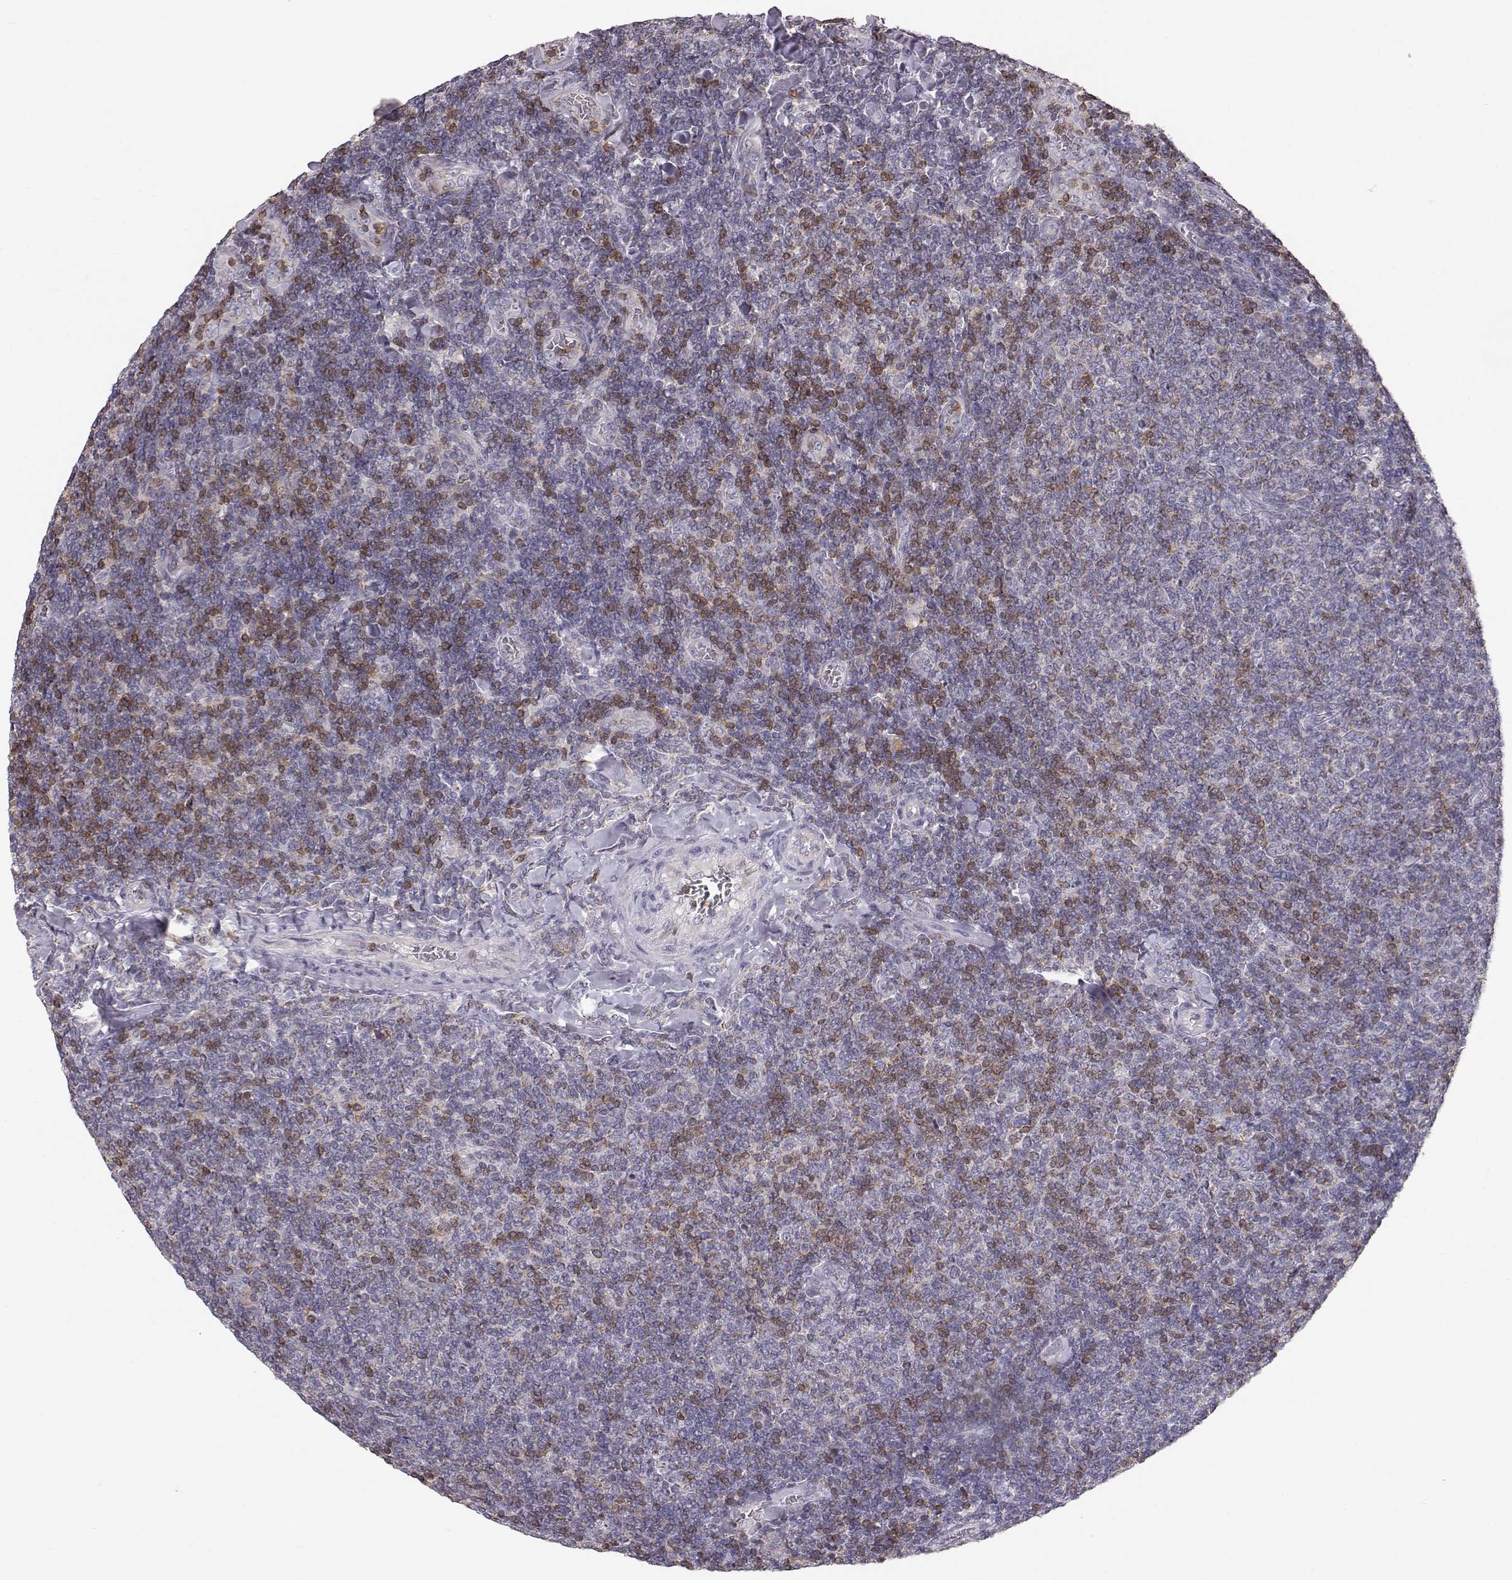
{"staining": {"intensity": "negative", "quantity": "none", "location": "none"}, "tissue": "lymphoma", "cell_type": "Tumor cells", "image_type": "cancer", "snomed": [{"axis": "morphology", "description": "Malignant lymphoma, non-Hodgkin's type, Low grade"}, {"axis": "topography", "description": "Lymph node"}], "caption": "An immunohistochemistry (IHC) photomicrograph of lymphoma is shown. There is no staining in tumor cells of lymphoma.", "gene": "GRAP2", "patient": {"sex": "male", "age": 52}}